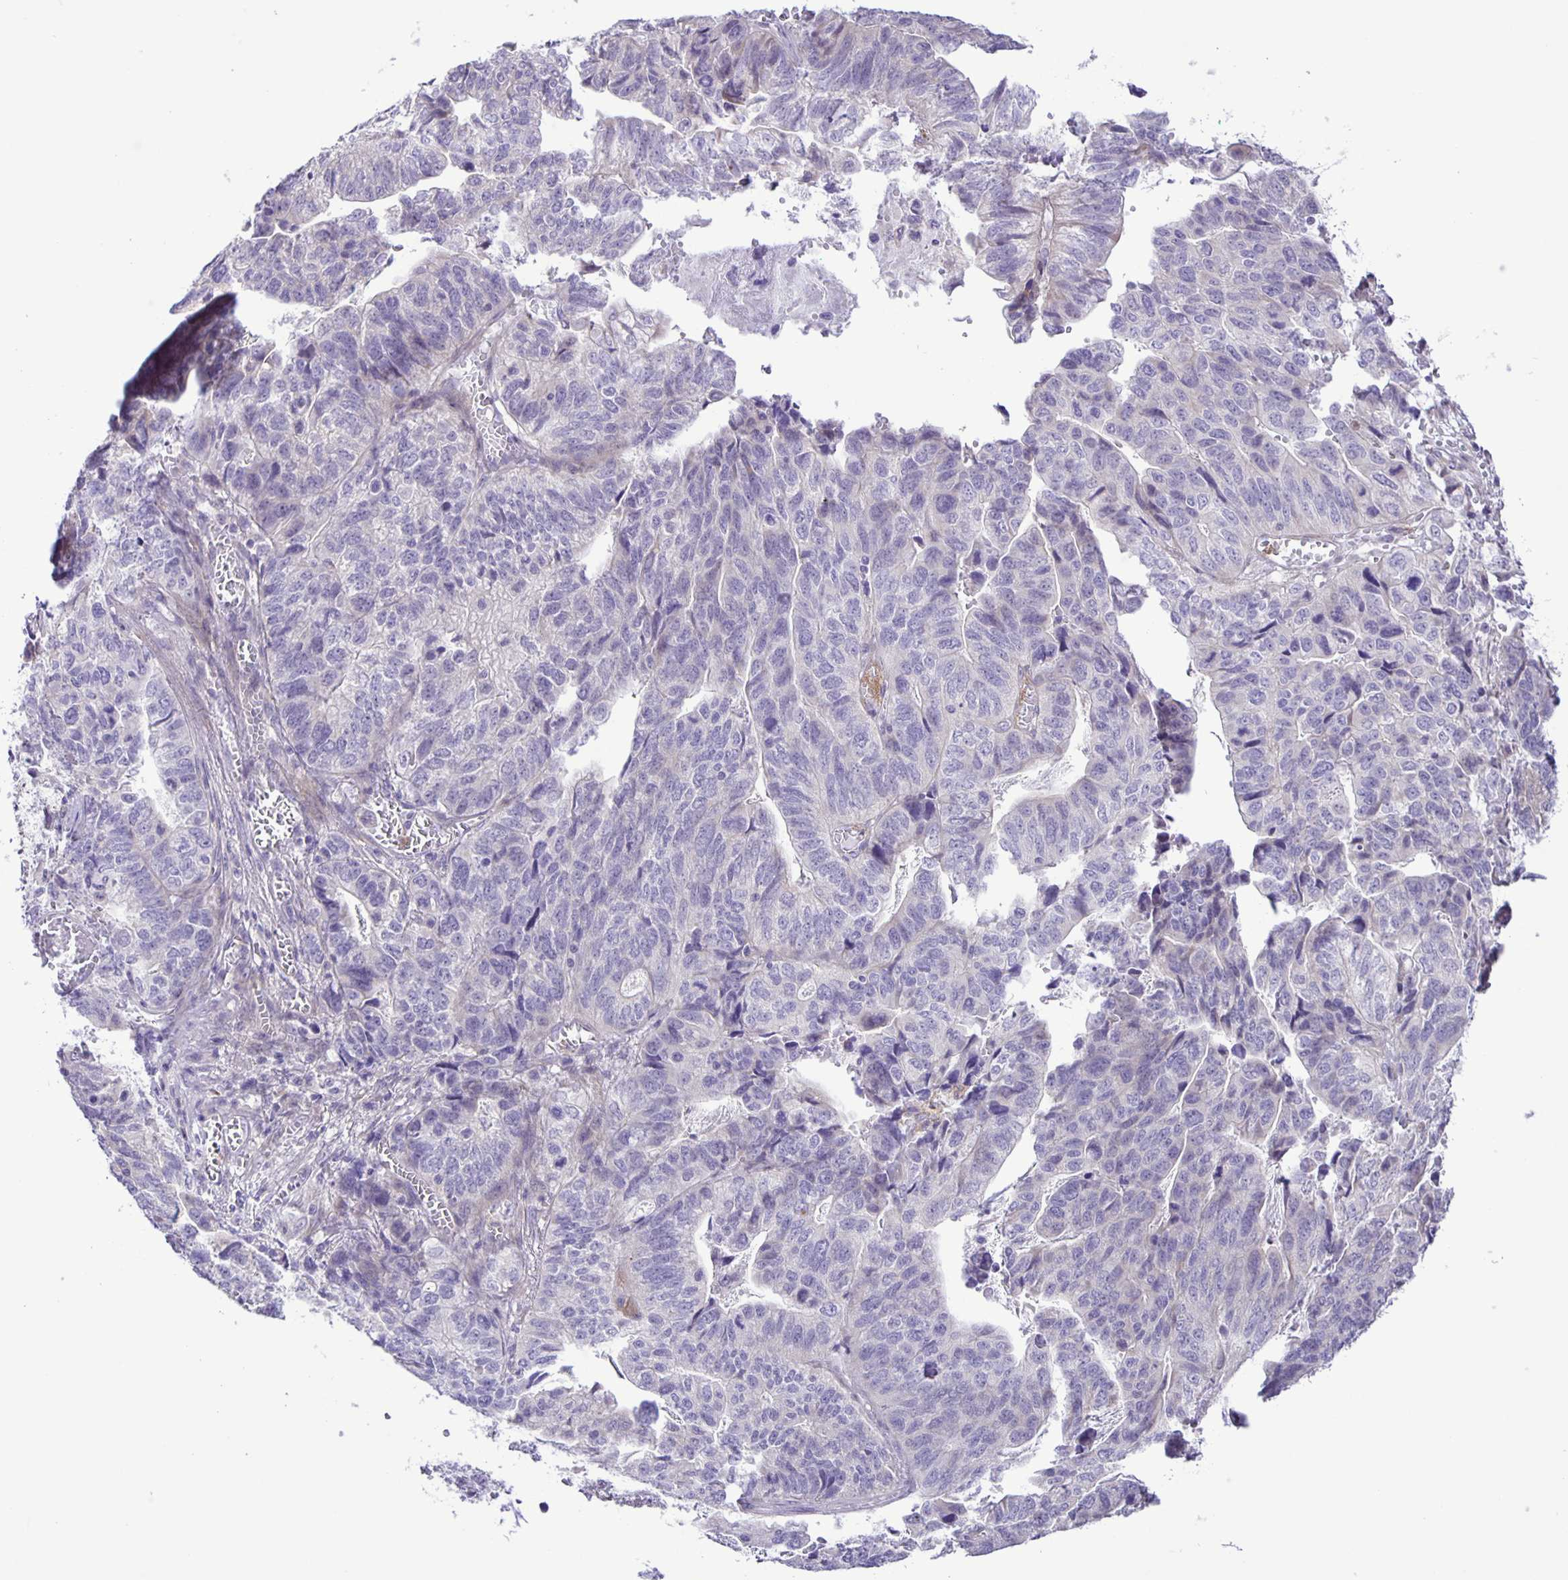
{"staining": {"intensity": "negative", "quantity": "none", "location": "none"}, "tissue": "stomach cancer", "cell_type": "Tumor cells", "image_type": "cancer", "snomed": [{"axis": "morphology", "description": "Adenocarcinoma, NOS"}, {"axis": "topography", "description": "Stomach, upper"}], "caption": "A photomicrograph of human stomach cancer (adenocarcinoma) is negative for staining in tumor cells.", "gene": "ADCK1", "patient": {"sex": "female", "age": 67}}